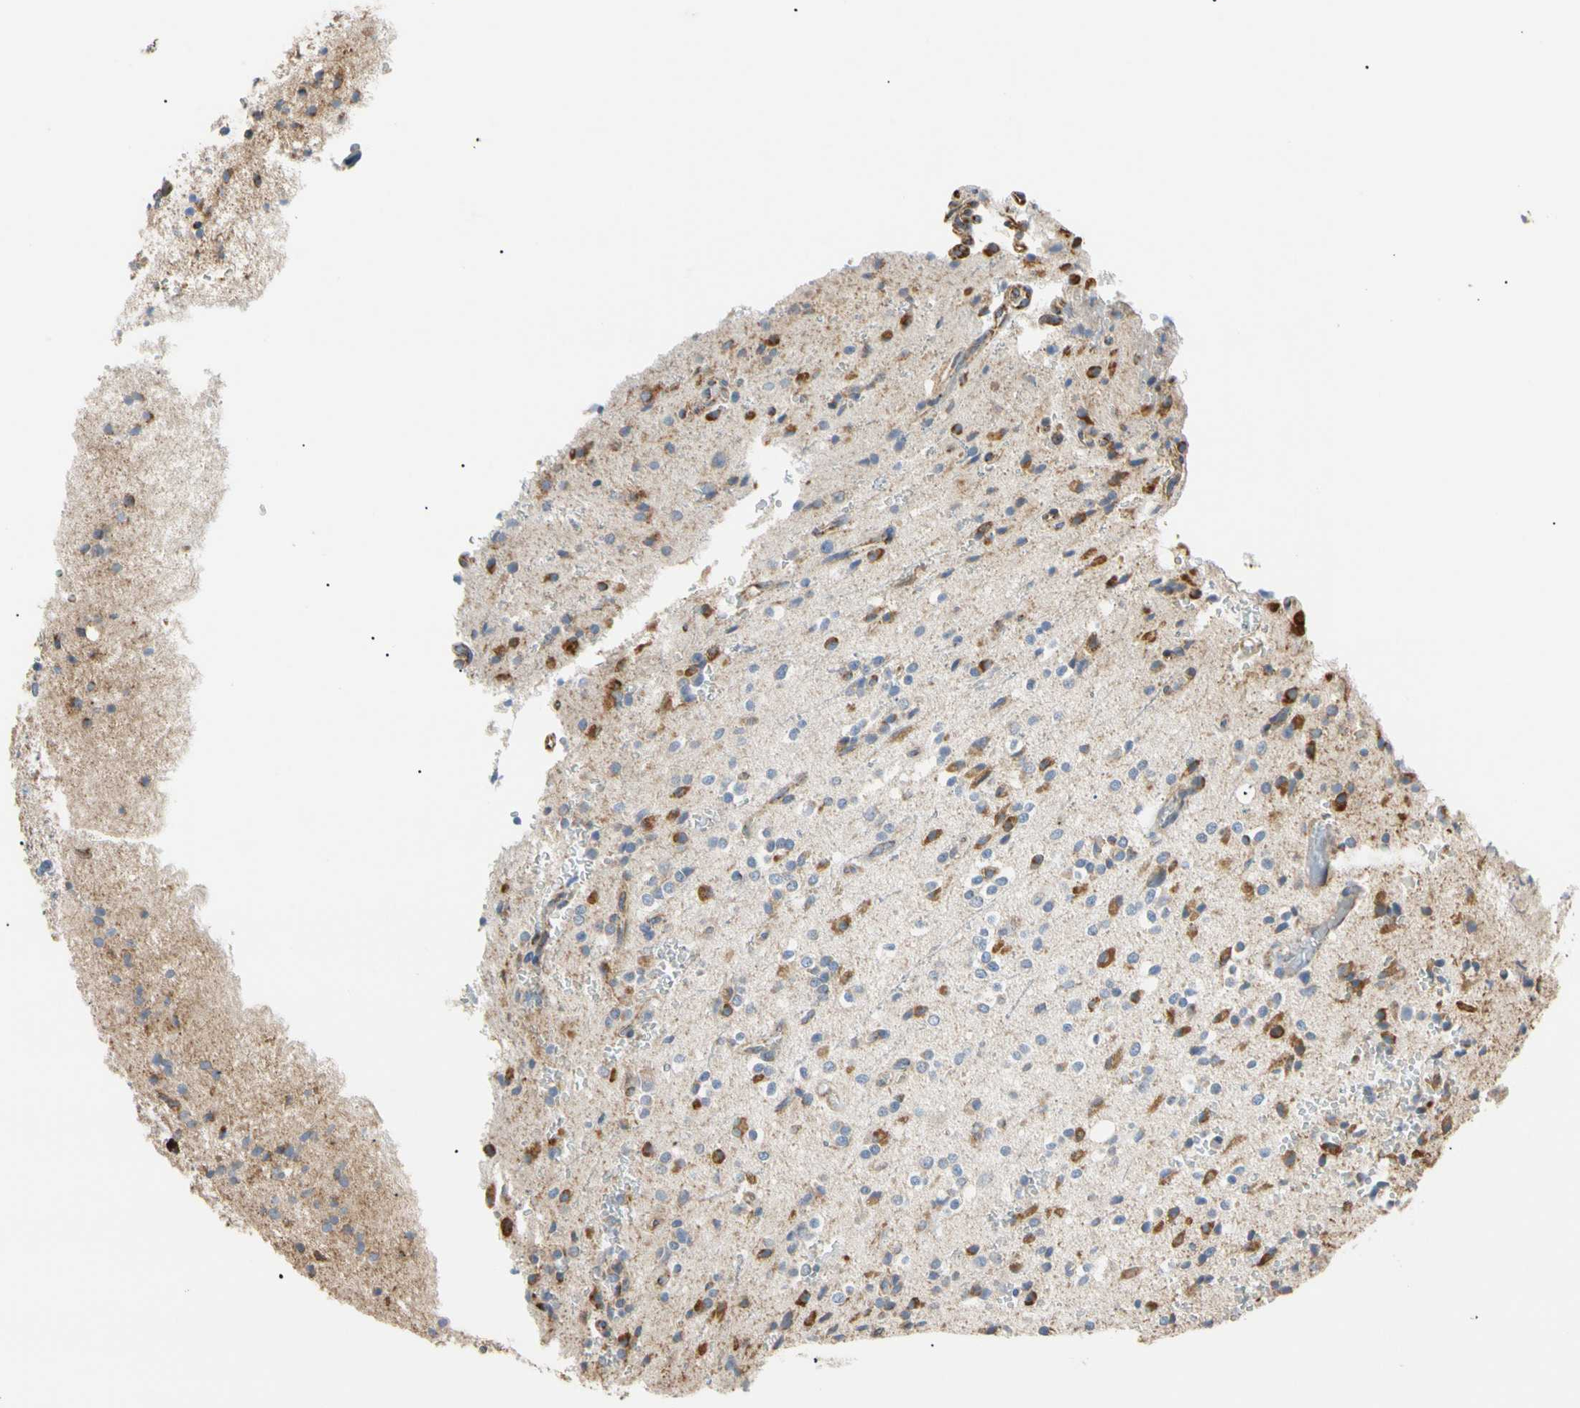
{"staining": {"intensity": "moderate", "quantity": "<25%", "location": "cytoplasmic/membranous"}, "tissue": "glioma", "cell_type": "Tumor cells", "image_type": "cancer", "snomed": [{"axis": "morphology", "description": "Glioma, malignant, High grade"}, {"axis": "topography", "description": "Brain"}], "caption": "An immunohistochemistry (IHC) micrograph of tumor tissue is shown. Protein staining in brown shows moderate cytoplasmic/membranous positivity in glioma within tumor cells.", "gene": "PLGRKT", "patient": {"sex": "male", "age": 47}}